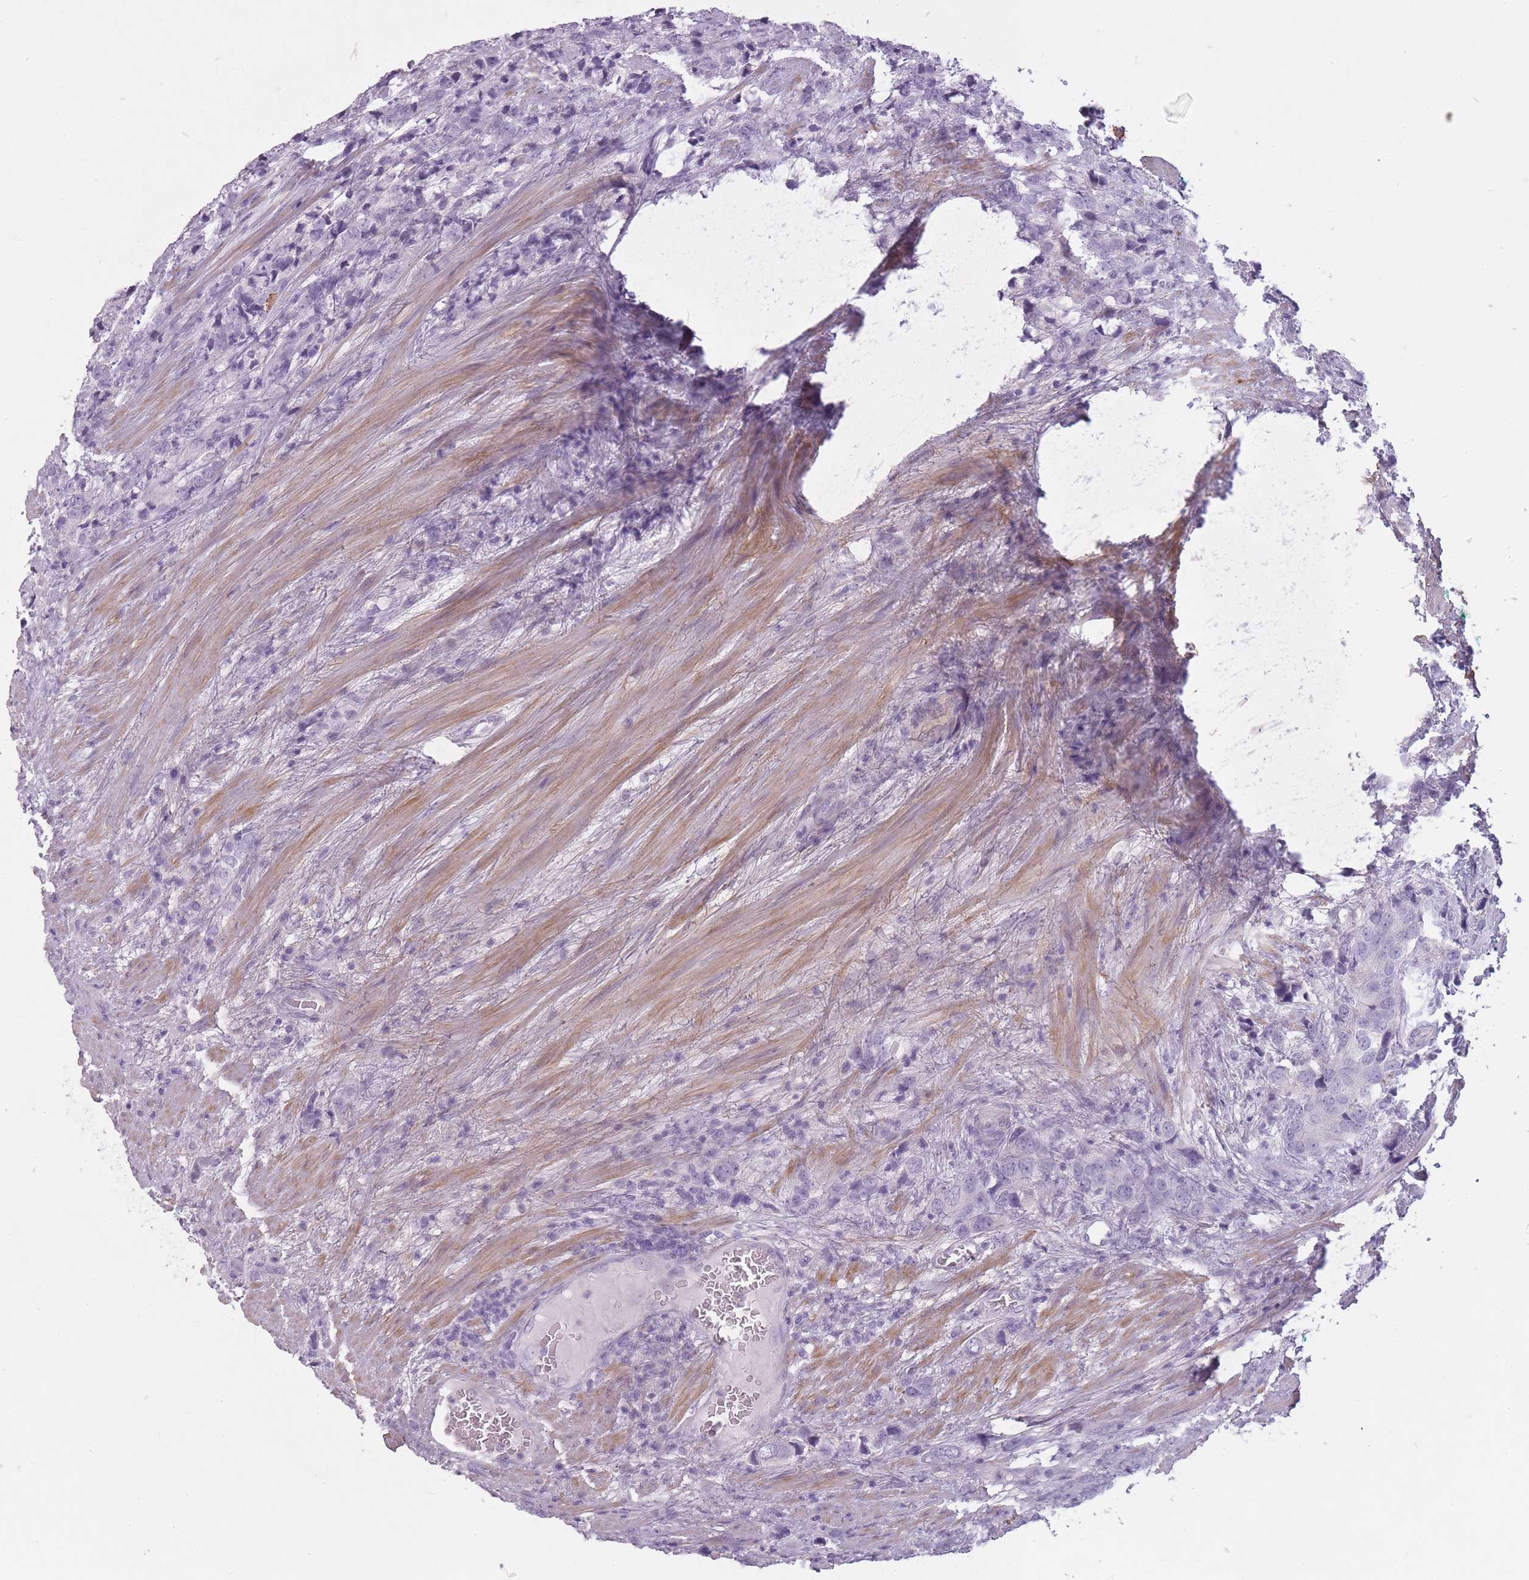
{"staining": {"intensity": "negative", "quantity": "none", "location": "none"}, "tissue": "prostate cancer", "cell_type": "Tumor cells", "image_type": "cancer", "snomed": [{"axis": "morphology", "description": "Adenocarcinoma, High grade"}, {"axis": "topography", "description": "Prostate"}], "caption": "Tumor cells are negative for protein expression in human prostate cancer (high-grade adenocarcinoma).", "gene": "RFX4", "patient": {"sex": "male", "age": 62}}